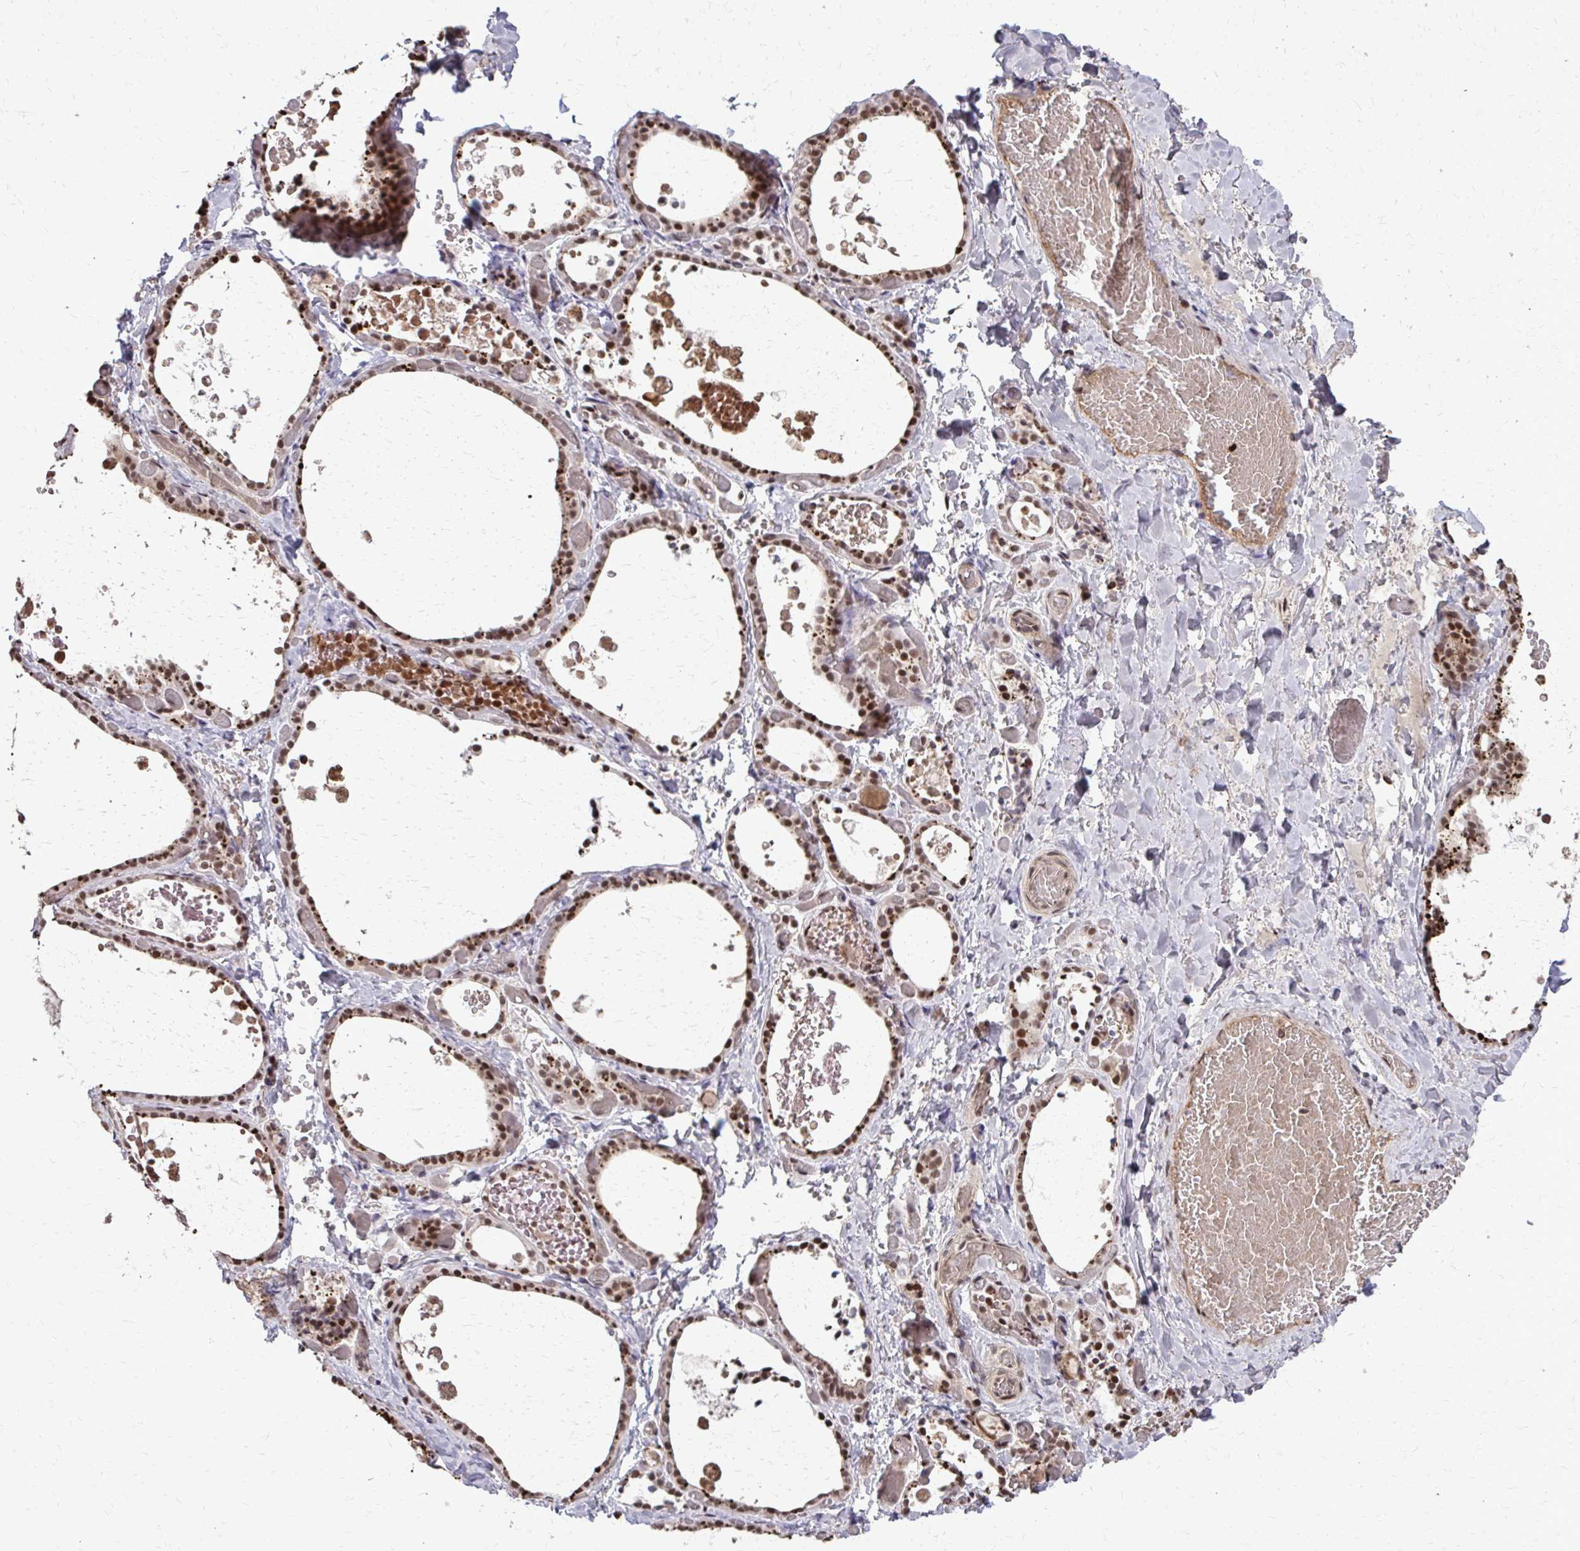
{"staining": {"intensity": "strong", "quantity": ">75%", "location": "nuclear"}, "tissue": "thyroid gland", "cell_type": "Glandular cells", "image_type": "normal", "snomed": [{"axis": "morphology", "description": "Normal tissue, NOS"}, {"axis": "topography", "description": "Thyroid gland"}], "caption": "Glandular cells demonstrate high levels of strong nuclear expression in approximately >75% of cells in benign thyroid gland.", "gene": "SS18", "patient": {"sex": "female", "age": 56}}